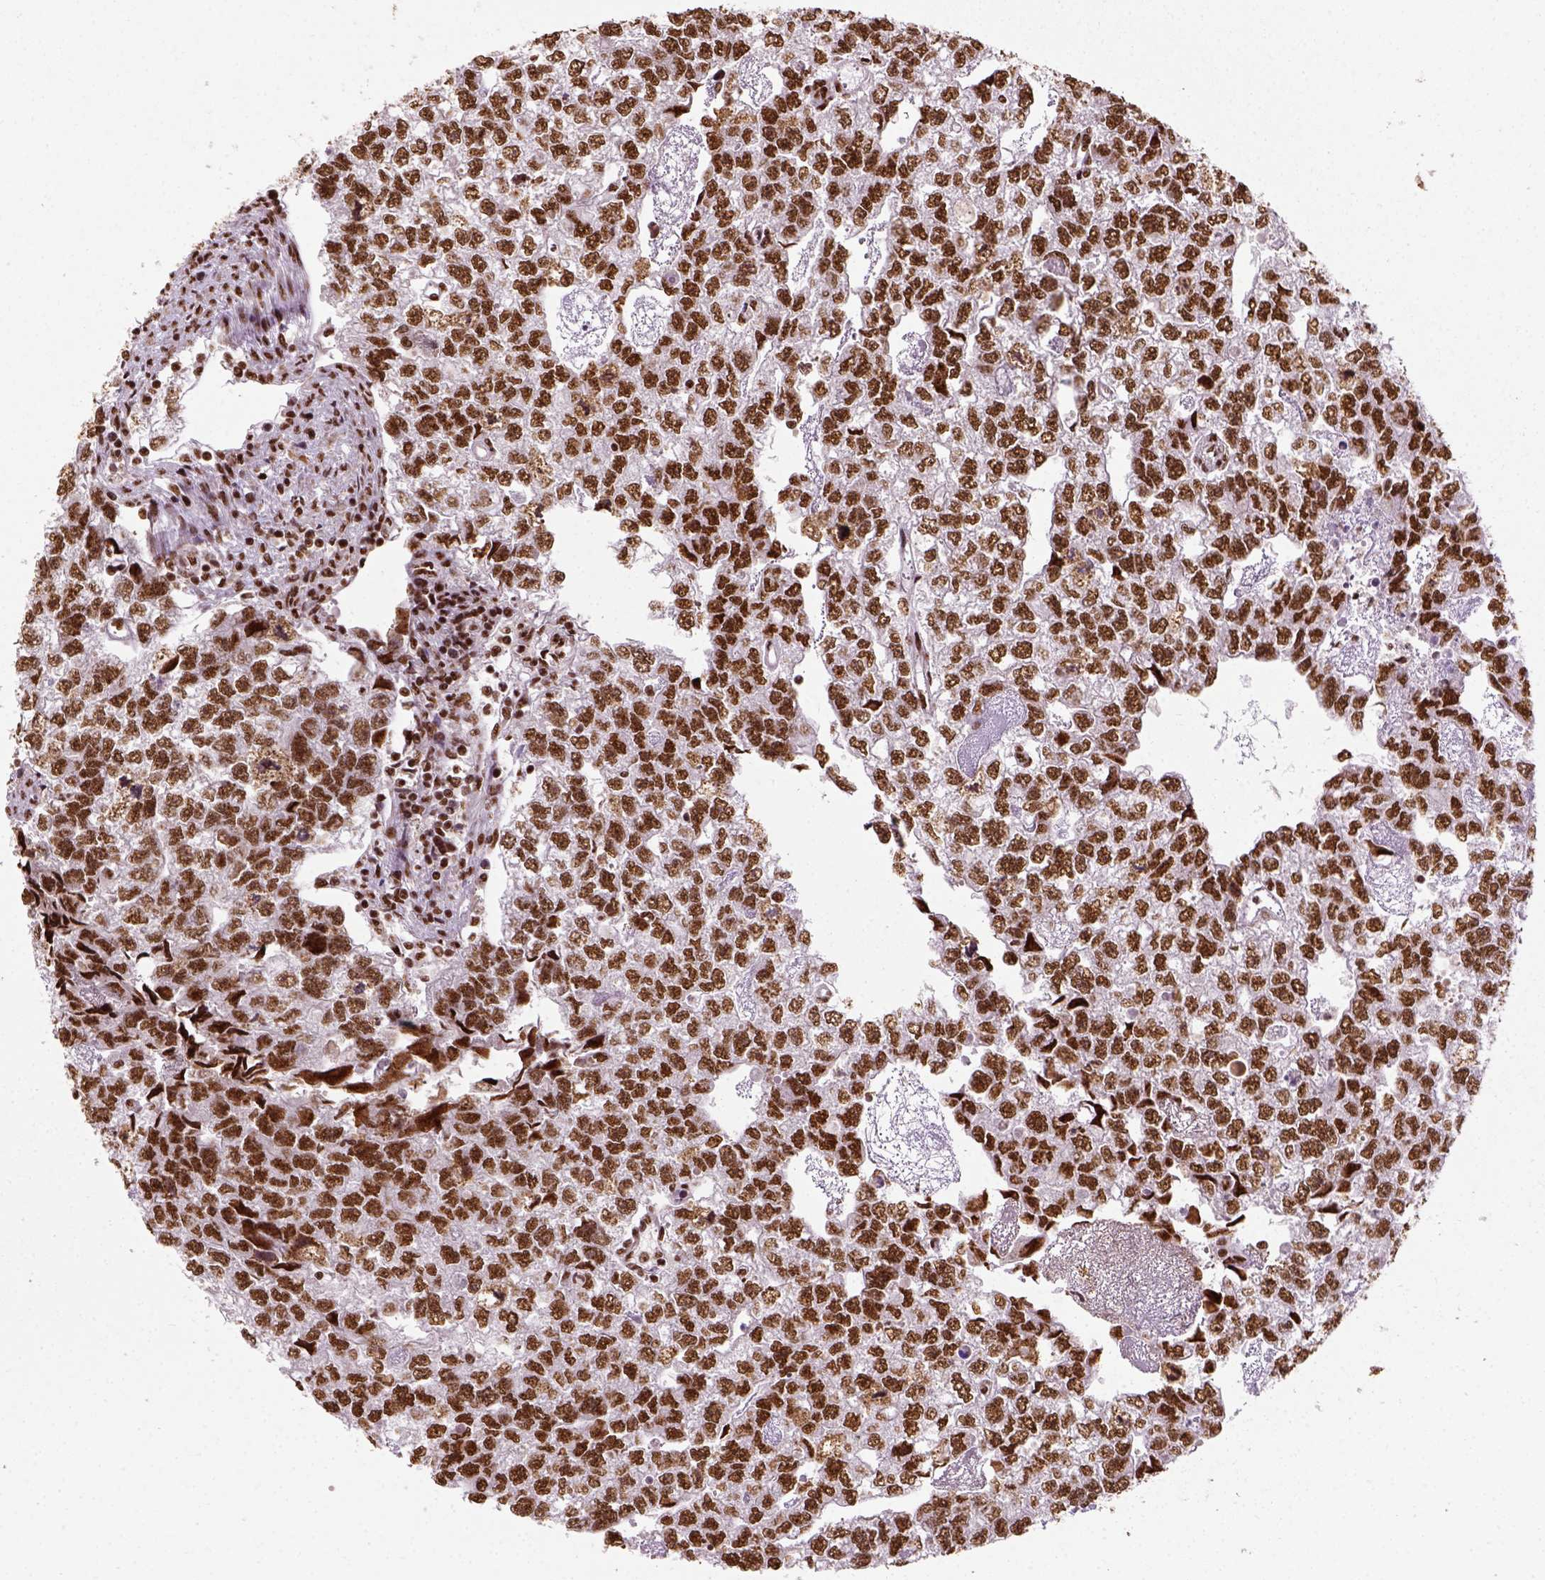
{"staining": {"intensity": "strong", "quantity": ">75%", "location": "nuclear"}, "tissue": "testis cancer", "cell_type": "Tumor cells", "image_type": "cancer", "snomed": [{"axis": "morphology", "description": "Carcinoma, Embryonal, NOS"}, {"axis": "morphology", "description": "Teratoma, malignant, NOS"}, {"axis": "topography", "description": "Testis"}], "caption": "A high amount of strong nuclear expression is appreciated in approximately >75% of tumor cells in testis cancer (embryonal carcinoma) tissue.", "gene": "CCAR1", "patient": {"sex": "male", "age": 44}}